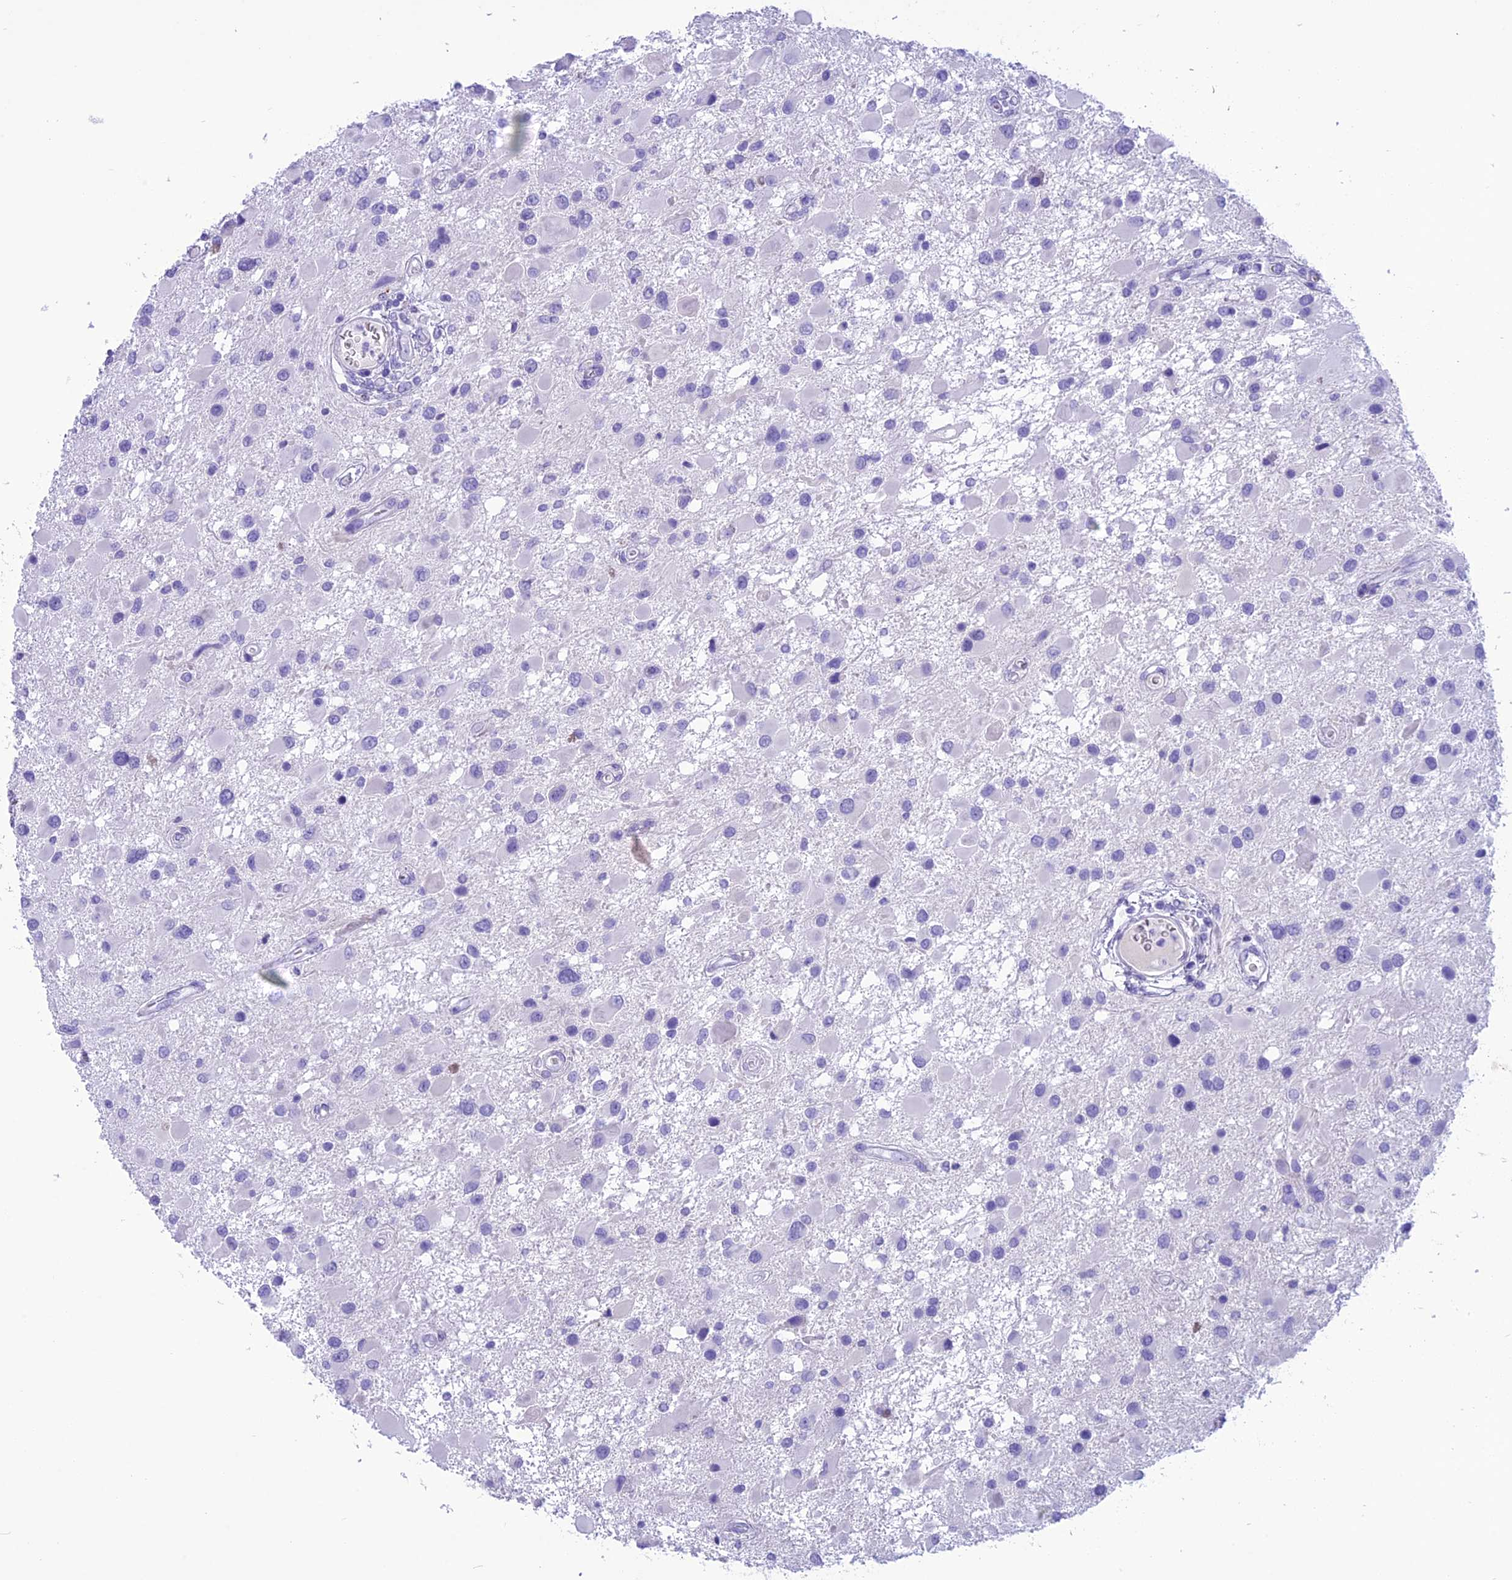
{"staining": {"intensity": "negative", "quantity": "none", "location": "none"}, "tissue": "glioma", "cell_type": "Tumor cells", "image_type": "cancer", "snomed": [{"axis": "morphology", "description": "Glioma, malignant, High grade"}, {"axis": "topography", "description": "Brain"}], "caption": "Image shows no protein expression in tumor cells of glioma tissue.", "gene": "TRAM1L1", "patient": {"sex": "male", "age": 53}}